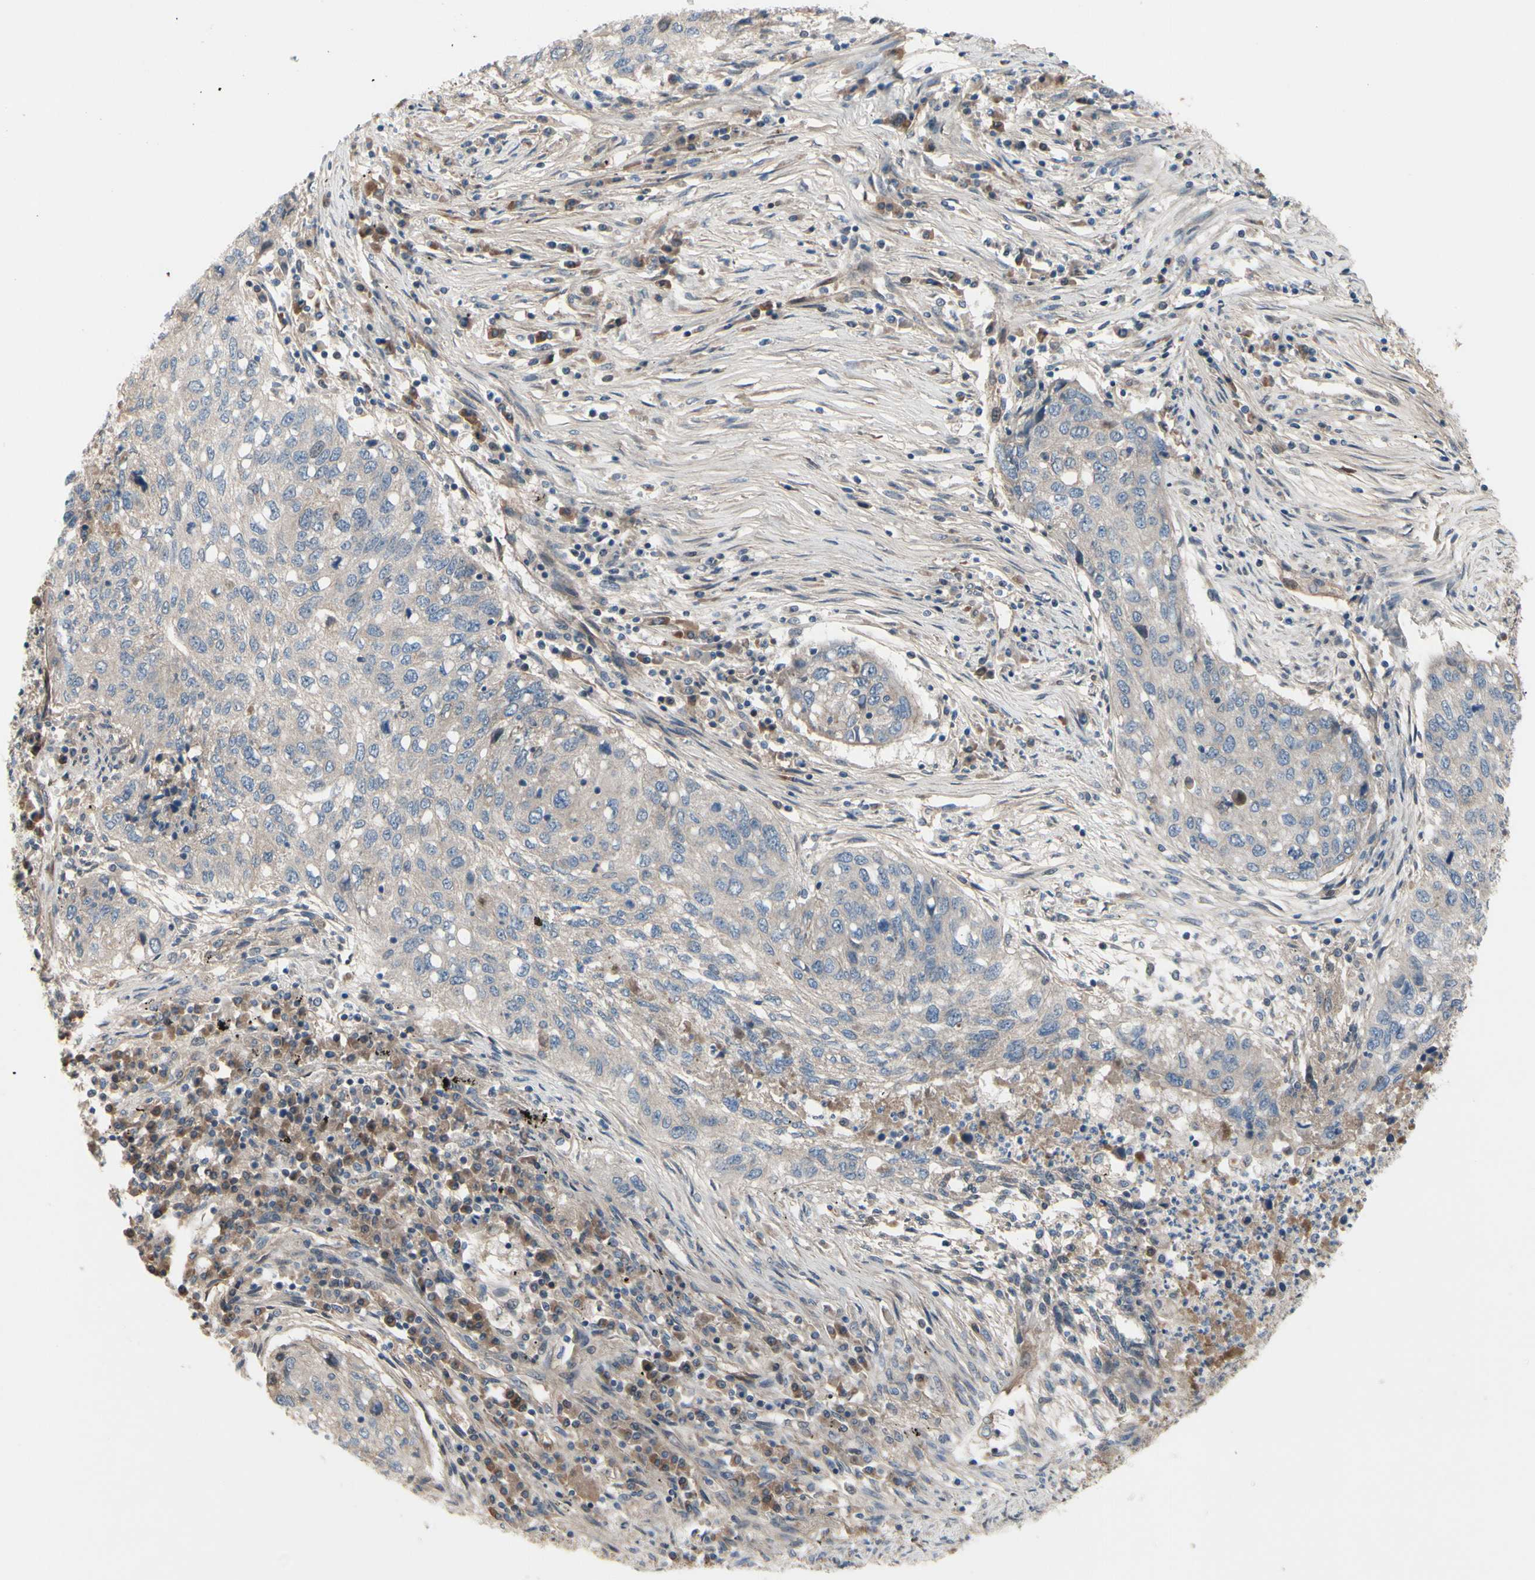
{"staining": {"intensity": "weak", "quantity": "<25%", "location": "cytoplasmic/membranous"}, "tissue": "lung cancer", "cell_type": "Tumor cells", "image_type": "cancer", "snomed": [{"axis": "morphology", "description": "Squamous cell carcinoma, NOS"}, {"axis": "topography", "description": "Lung"}], "caption": "High power microscopy histopathology image of an immunohistochemistry photomicrograph of lung squamous cell carcinoma, revealing no significant staining in tumor cells. The staining was performed using DAB (3,3'-diaminobenzidine) to visualize the protein expression in brown, while the nuclei were stained in blue with hematoxylin (Magnification: 20x).", "gene": "ICAM5", "patient": {"sex": "female", "age": 63}}